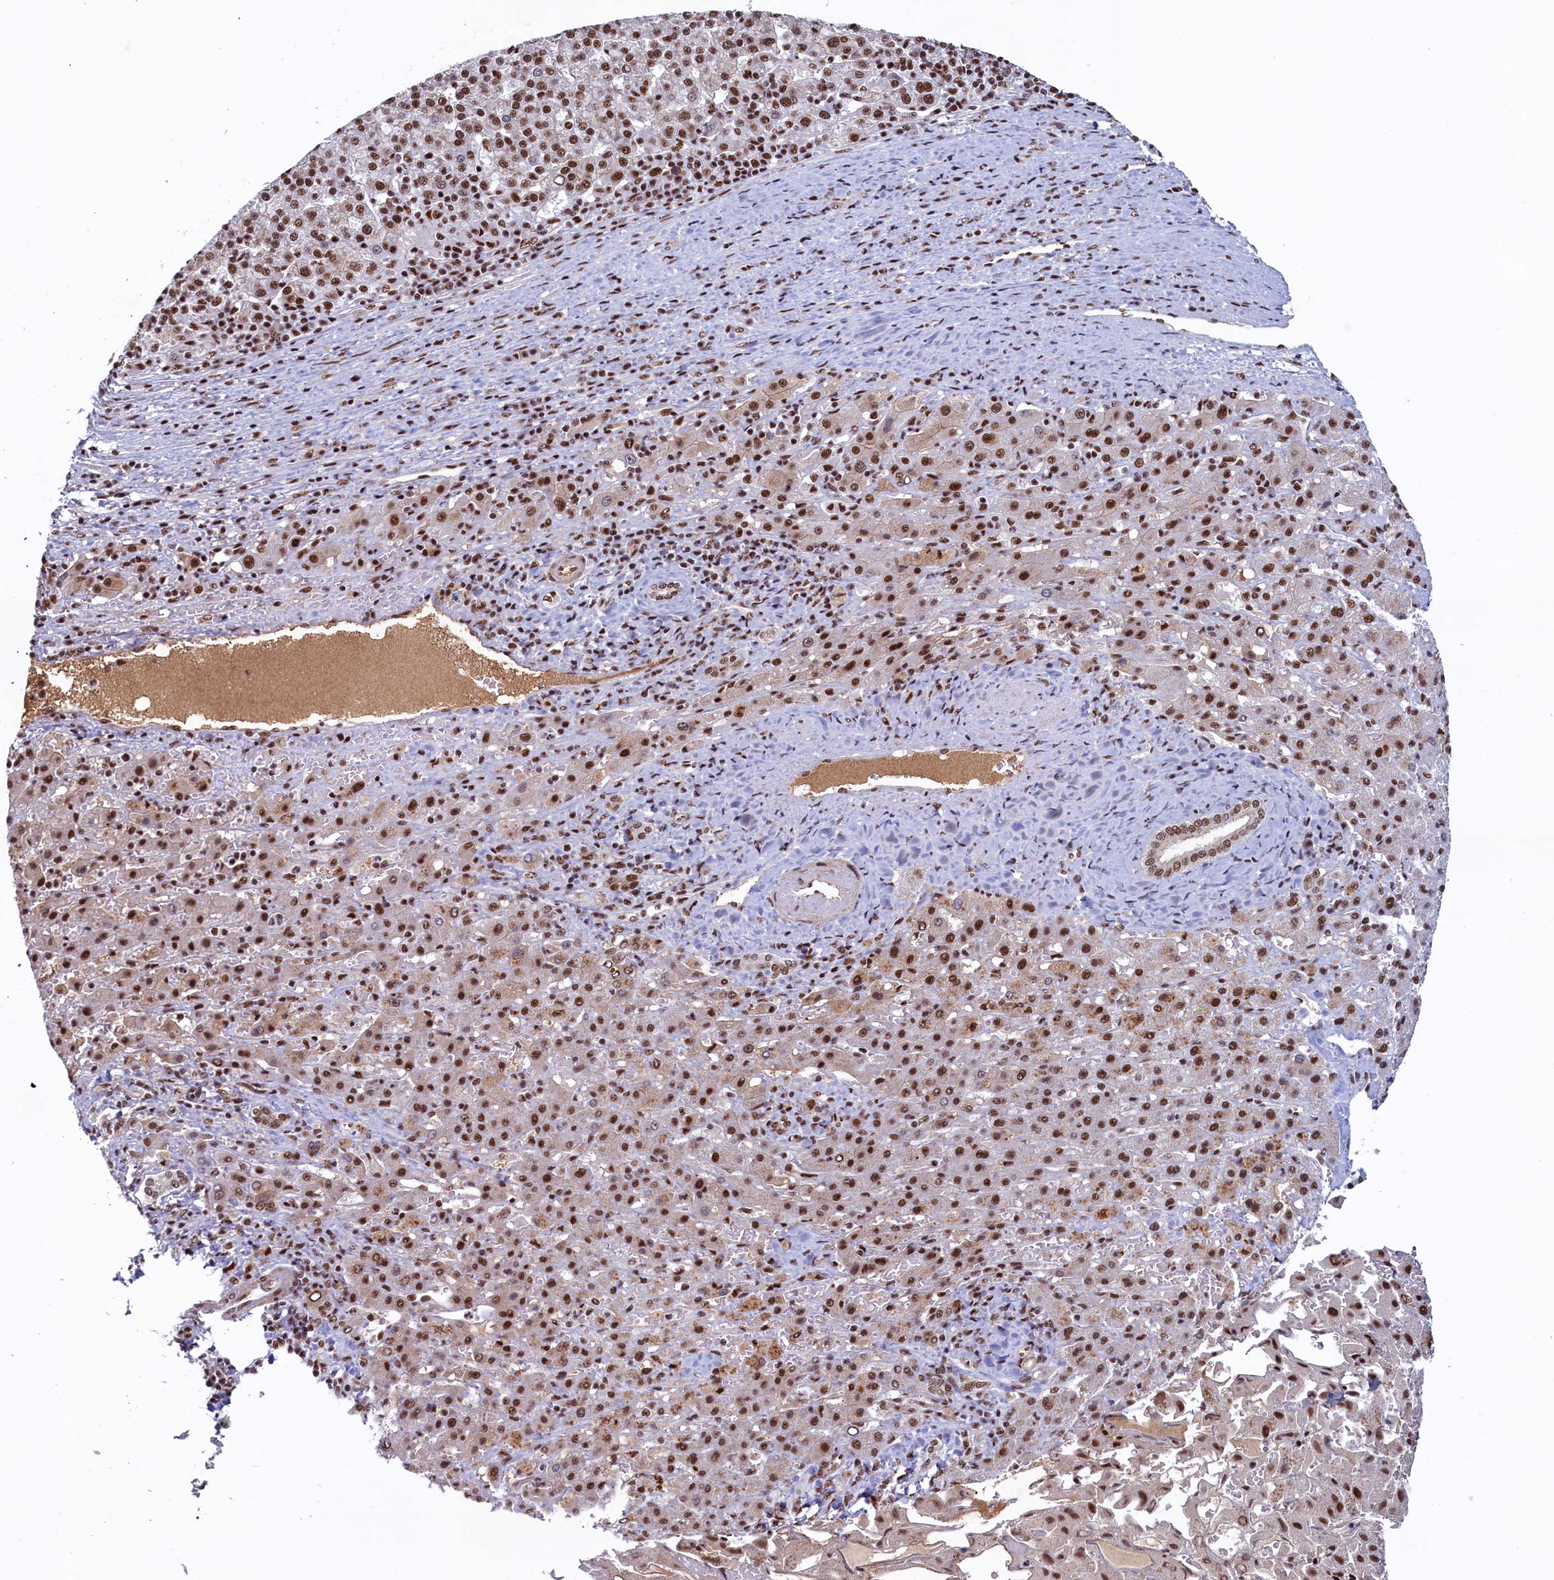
{"staining": {"intensity": "strong", "quantity": ">75%", "location": "nuclear"}, "tissue": "liver cancer", "cell_type": "Tumor cells", "image_type": "cancer", "snomed": [{"axis": "morphology", "description": "Carcinoma, Hepatocellular, NOS"}, {"axis": "topography", "description": "Liver"}], "caption": "Protein expression analysis of liver cancer (hepatocellular carcinoma) reveals strong nuclear expression in about >75% of tumor cells.", "gene": "ZC3H18", "patient": {"sex": "female", "age": 58}}